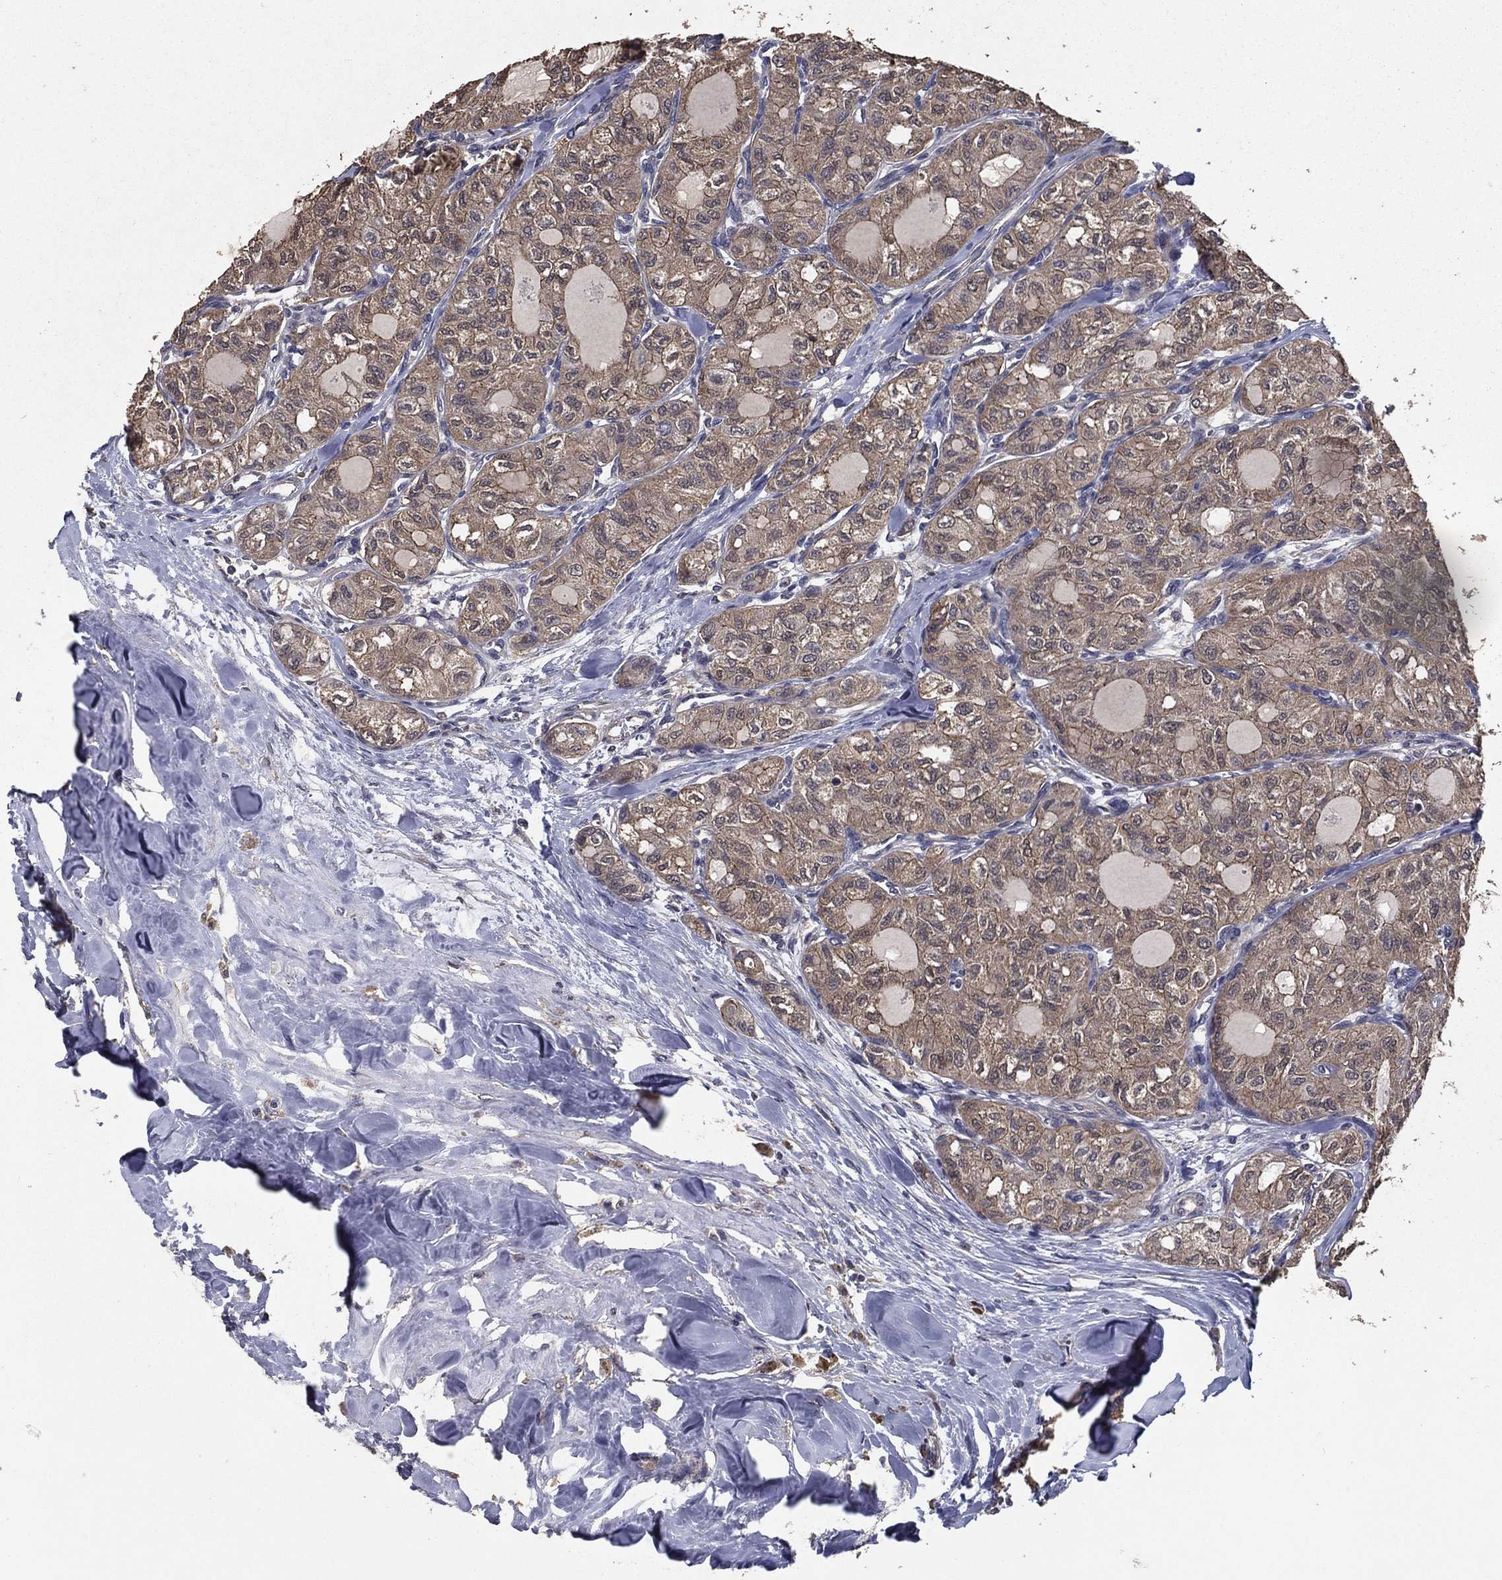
{"staining": {"intensity": "weak", "quantity": ">75%", "location": "cytoplasmic/membranous"}, "tissue": "thyroid cancer", "cell_type": "Tumor cells", "image_type": "cancer", "snomed": [{"axis": "morphology", "description": "Follicular adenoma carcinoma, NOS"}, {"axis": "topography", "description": "Thyroid gland"}], "caption": "Immunohistochemical staining of thyroid cancer demonstrates low levels of weak cytoplasmic/membranous expression in approximately >75% of tumor cells.", "gene": "PCNT", "patient": {"sex": "male", "age": 75}}